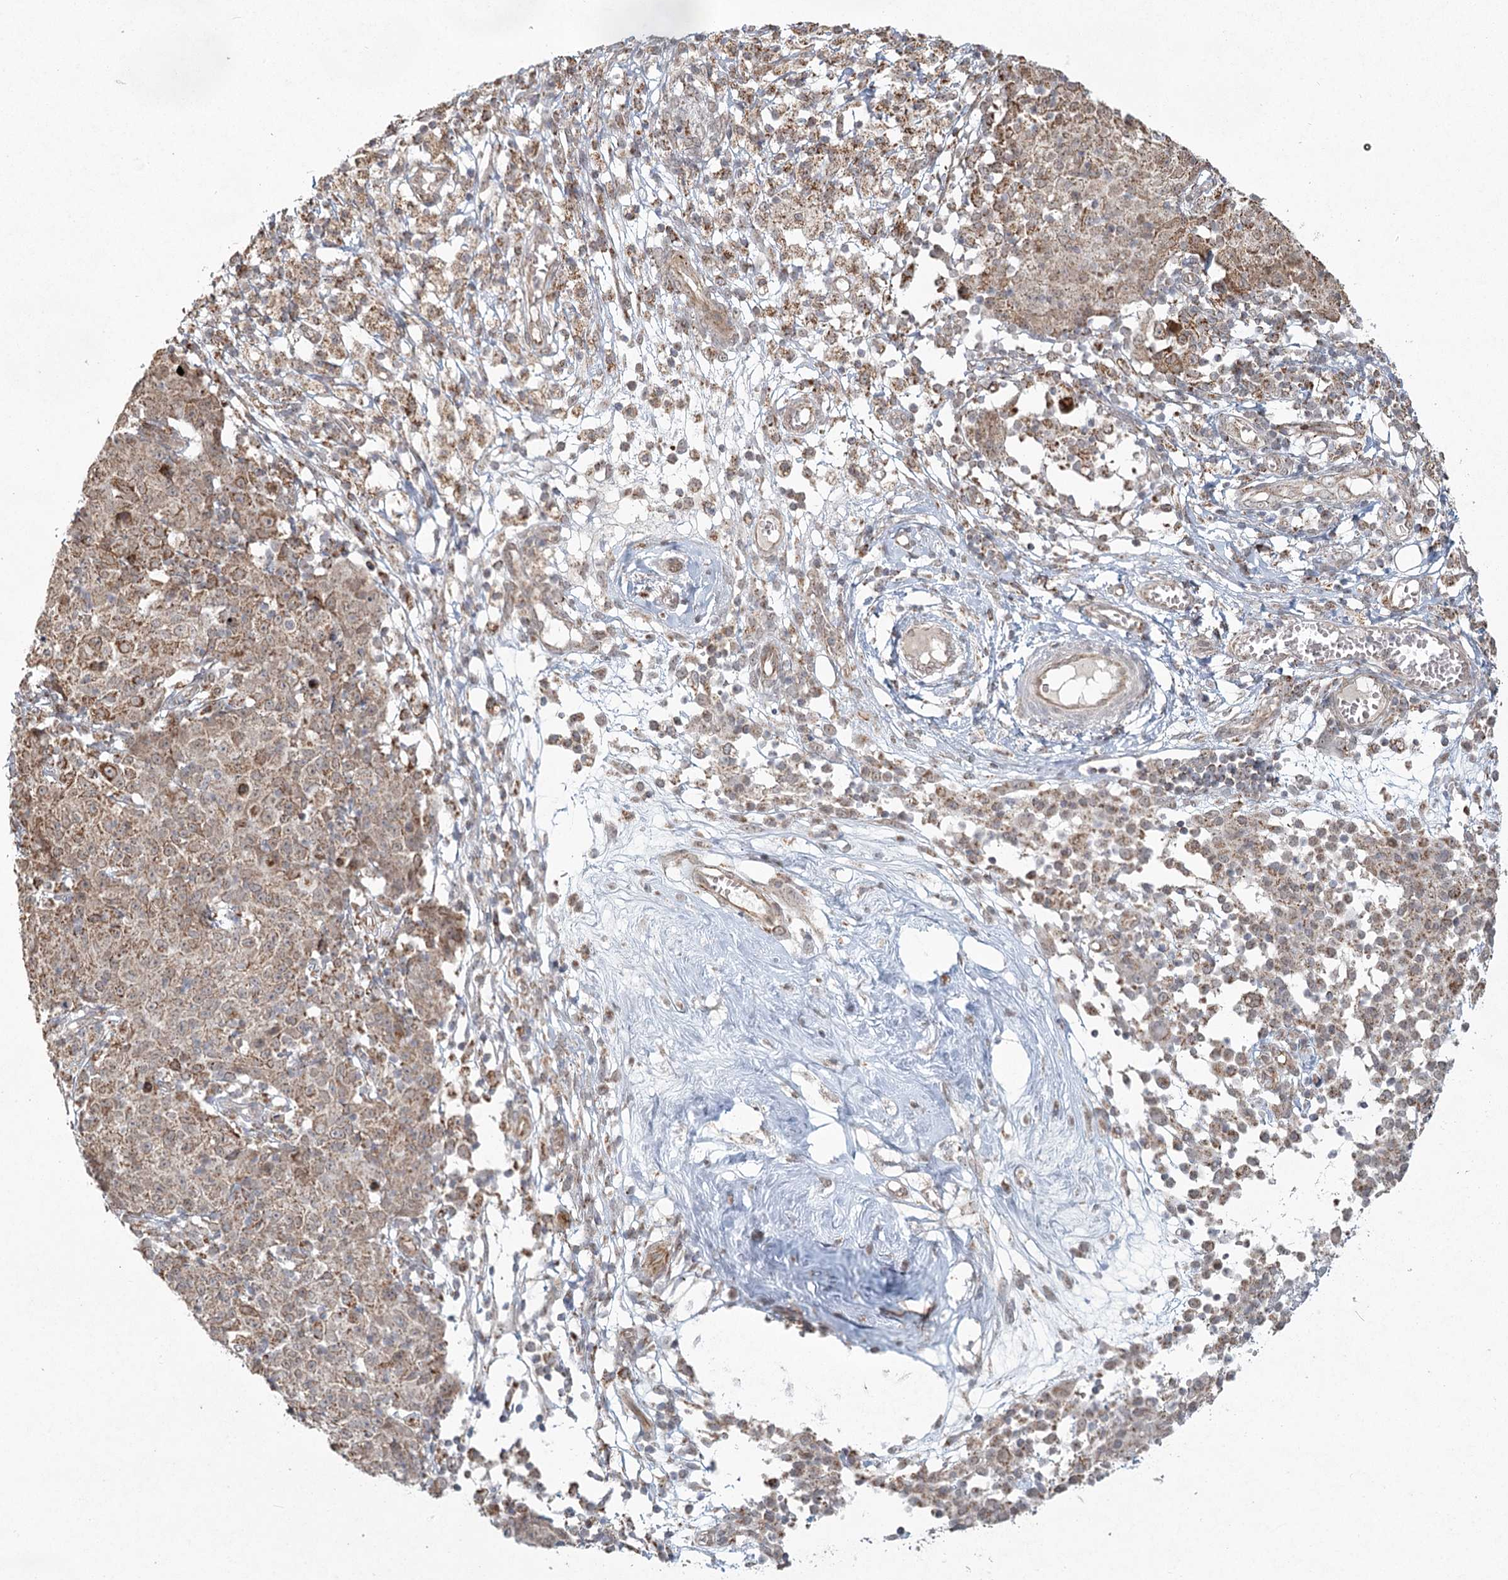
{"staining": {"intensity": "moderate", "quantity": ">75%", "location": "cytoplasmic/membranous"}, "tissue": "ovarian cancer", "cell_type": "Tumor cells", "image_type": "cancer", "snomed": [{"axis": "morphology", "description": "Carcinoma, endometroid"}, {"axis": "topography", "description": "Ovary"}], "caption": "This is a photomicrograph of immunohistochemistry (IHC) staining of endometroid carcinoma (ovarian), which shows moderate expression in the cytoplasmic/membranous of tumor cells.", "gene": "LACTB", "patient": {"sex": "female", "age": 42}}